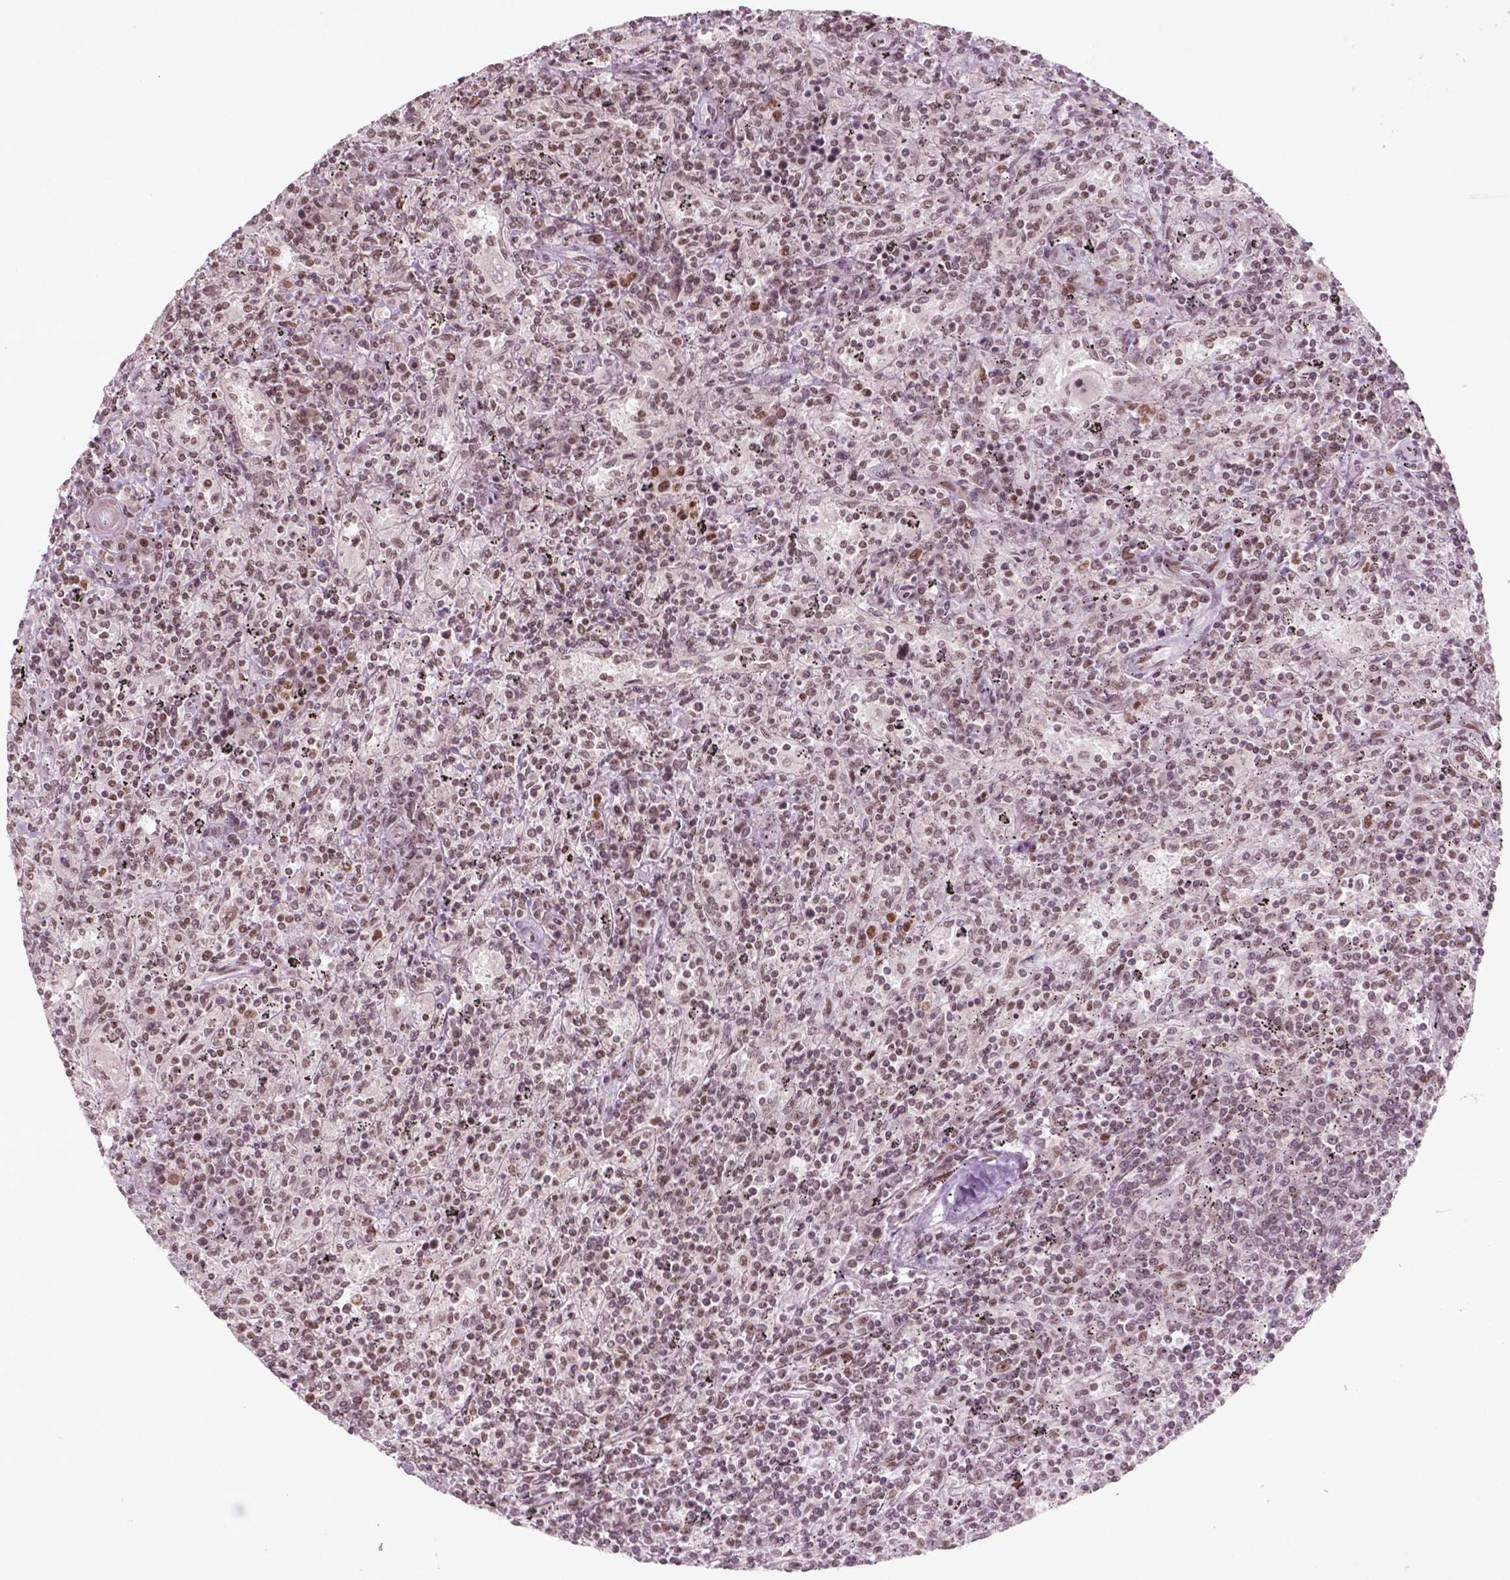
{"staining": {"intensity": "moderate", "quantity": ">75%", "location": "nuclear"}, "tissue": "lymphoma", "cell_type": "Tumor cells", "image_type": "cancer", "snomed": [{"axis": "morphology", "description": "Malignant lymphoma, non-Hodgkin's type, Low grade"}, {"axis": "topography", "description": "Spleen"}], "caption": "The histopathology image displays a brown stain indicating the presence of a protein in the nuclear of tumor cells in lymphoma.", "gene": "HMG20B", "patient": {"sex": "male", "age": 62}}